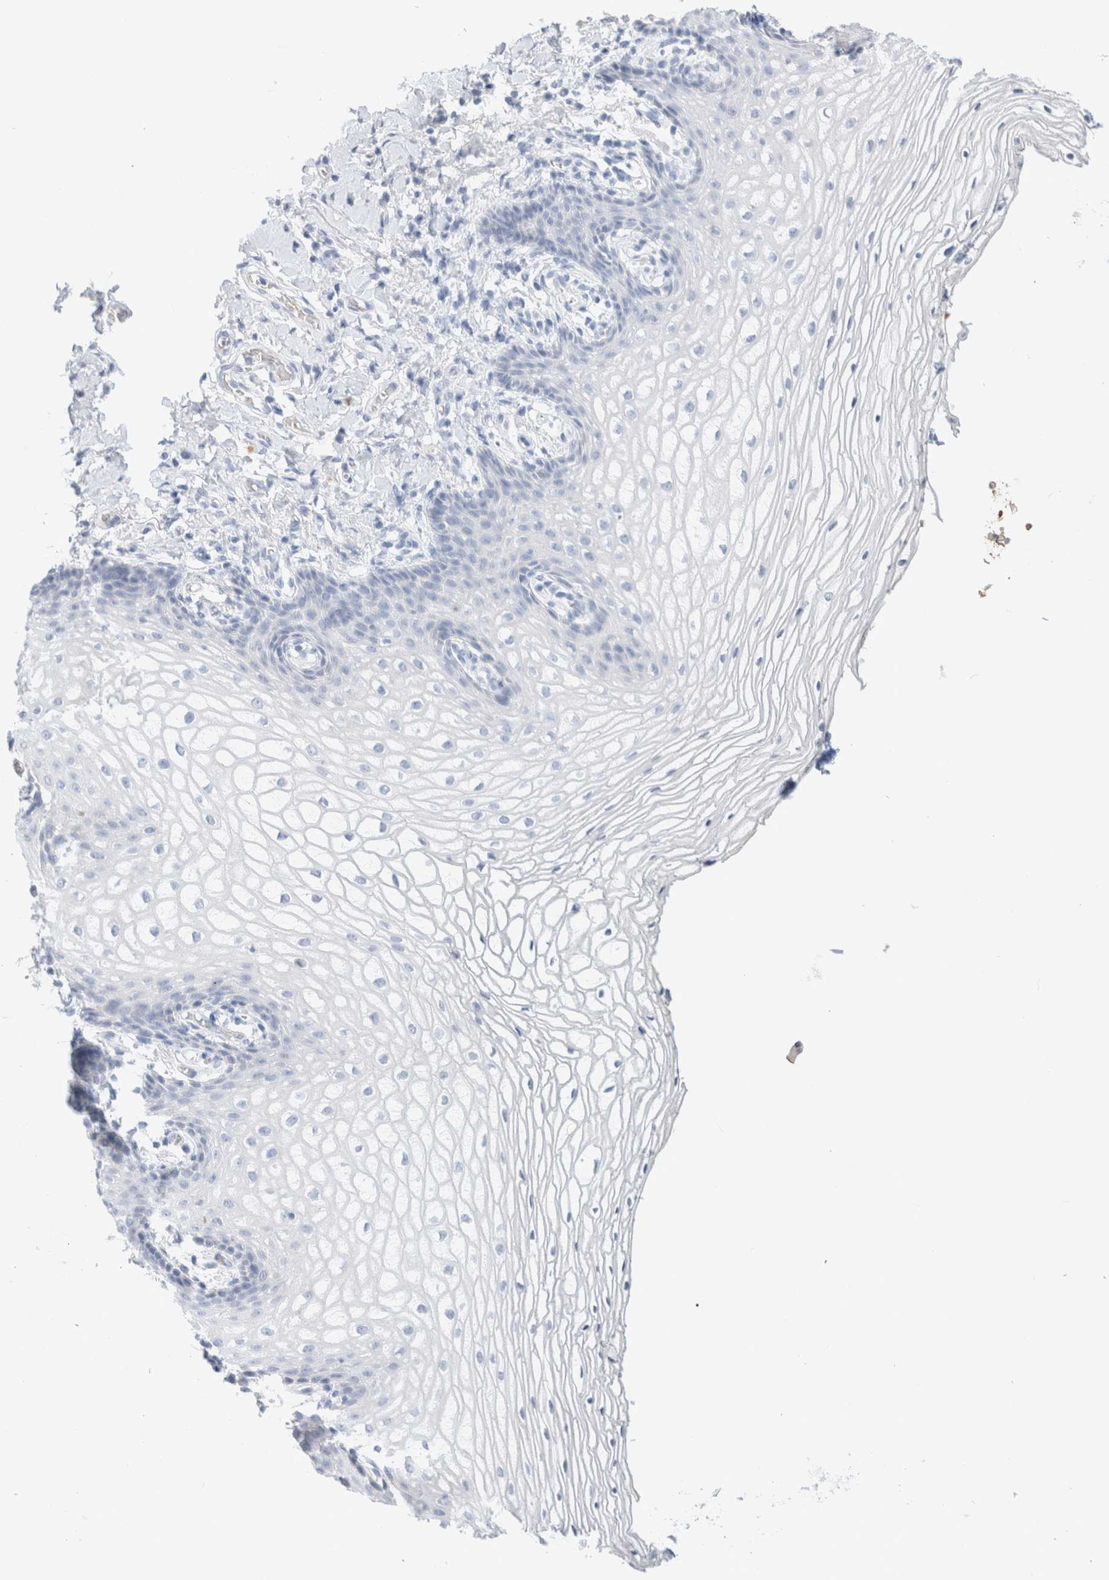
{"staining": {"intensity": "negative", "quantity": "none", "location": "none"}, "tissue": "vagina", "cell_type": "Squamous epithelial cells", "image_type": "normal", "snomed": [{"axis": "morphology", "description": "Normal tissue, NOS"}, {"axis": "topography", "description": "Vagina"}], "caption": "The micrograph exhibits no significant expression in squamous epithelial cells of vagina.", "gene": "ARG1", "patient": {"sex": "female", "age": 60}}